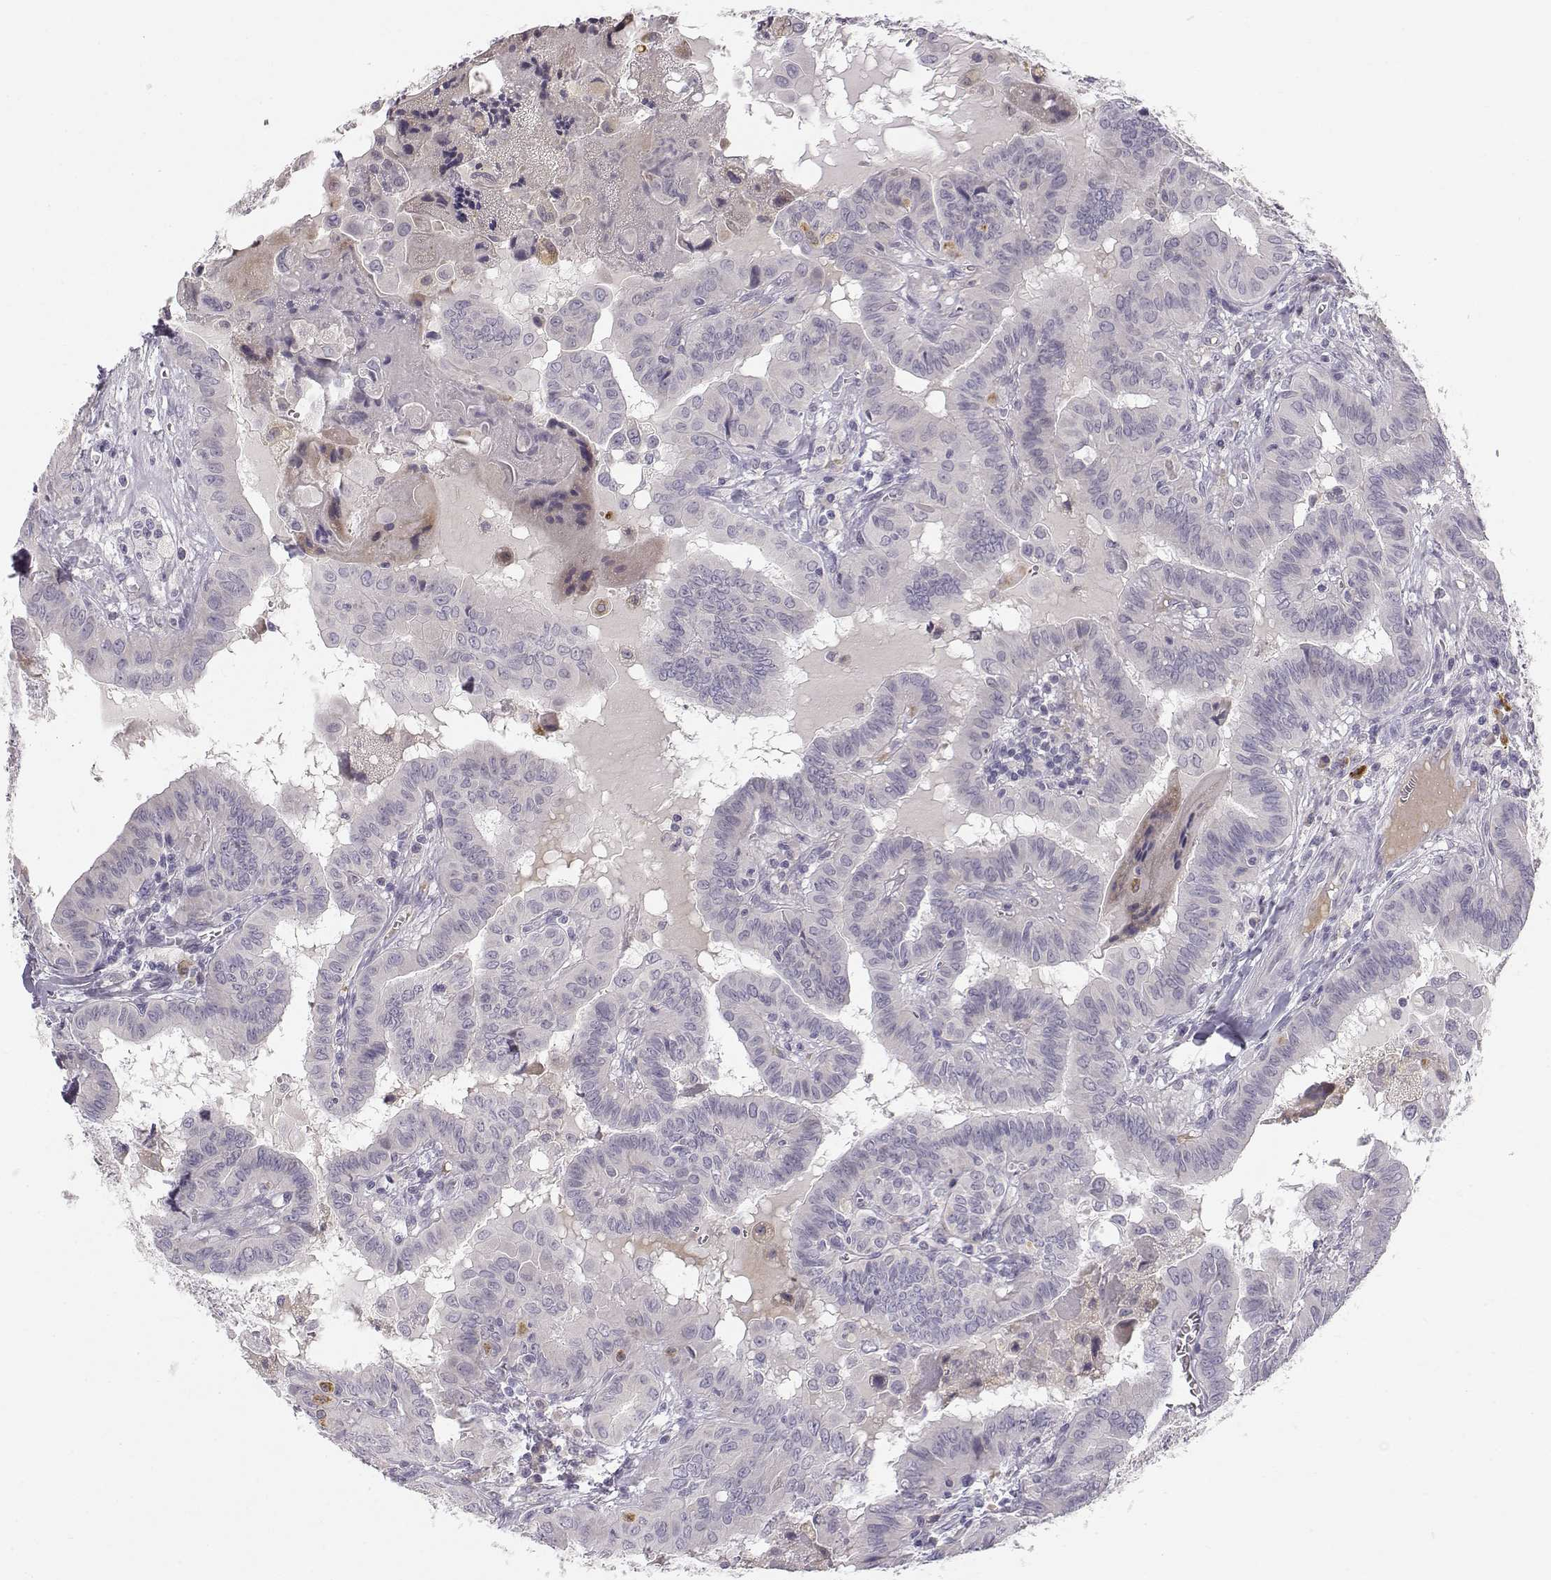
{"staining": {"intensity": "weak", "quantity": "25%-75%", "location": "cytoplasmic/membranous"}, "tissue": "thyroid cancer", "cell_type": "Tumor cells", "image_type": "cancer", "snomed": [{"axis": "morphology", "description": "Papillary adenocarcinoma, NOS"}, {"axis": "topography", "description": "Thyroid gland"}], "caption": "IHC (DAB) staining of human papillary adenocarcinoma (thyroid) demonstrates weak cytoplasmic/membranous protein positivity in about 25%-75% of tumor cells.", "gene": "ACSL6", "patient": {"sex": "female", "age": 37}}